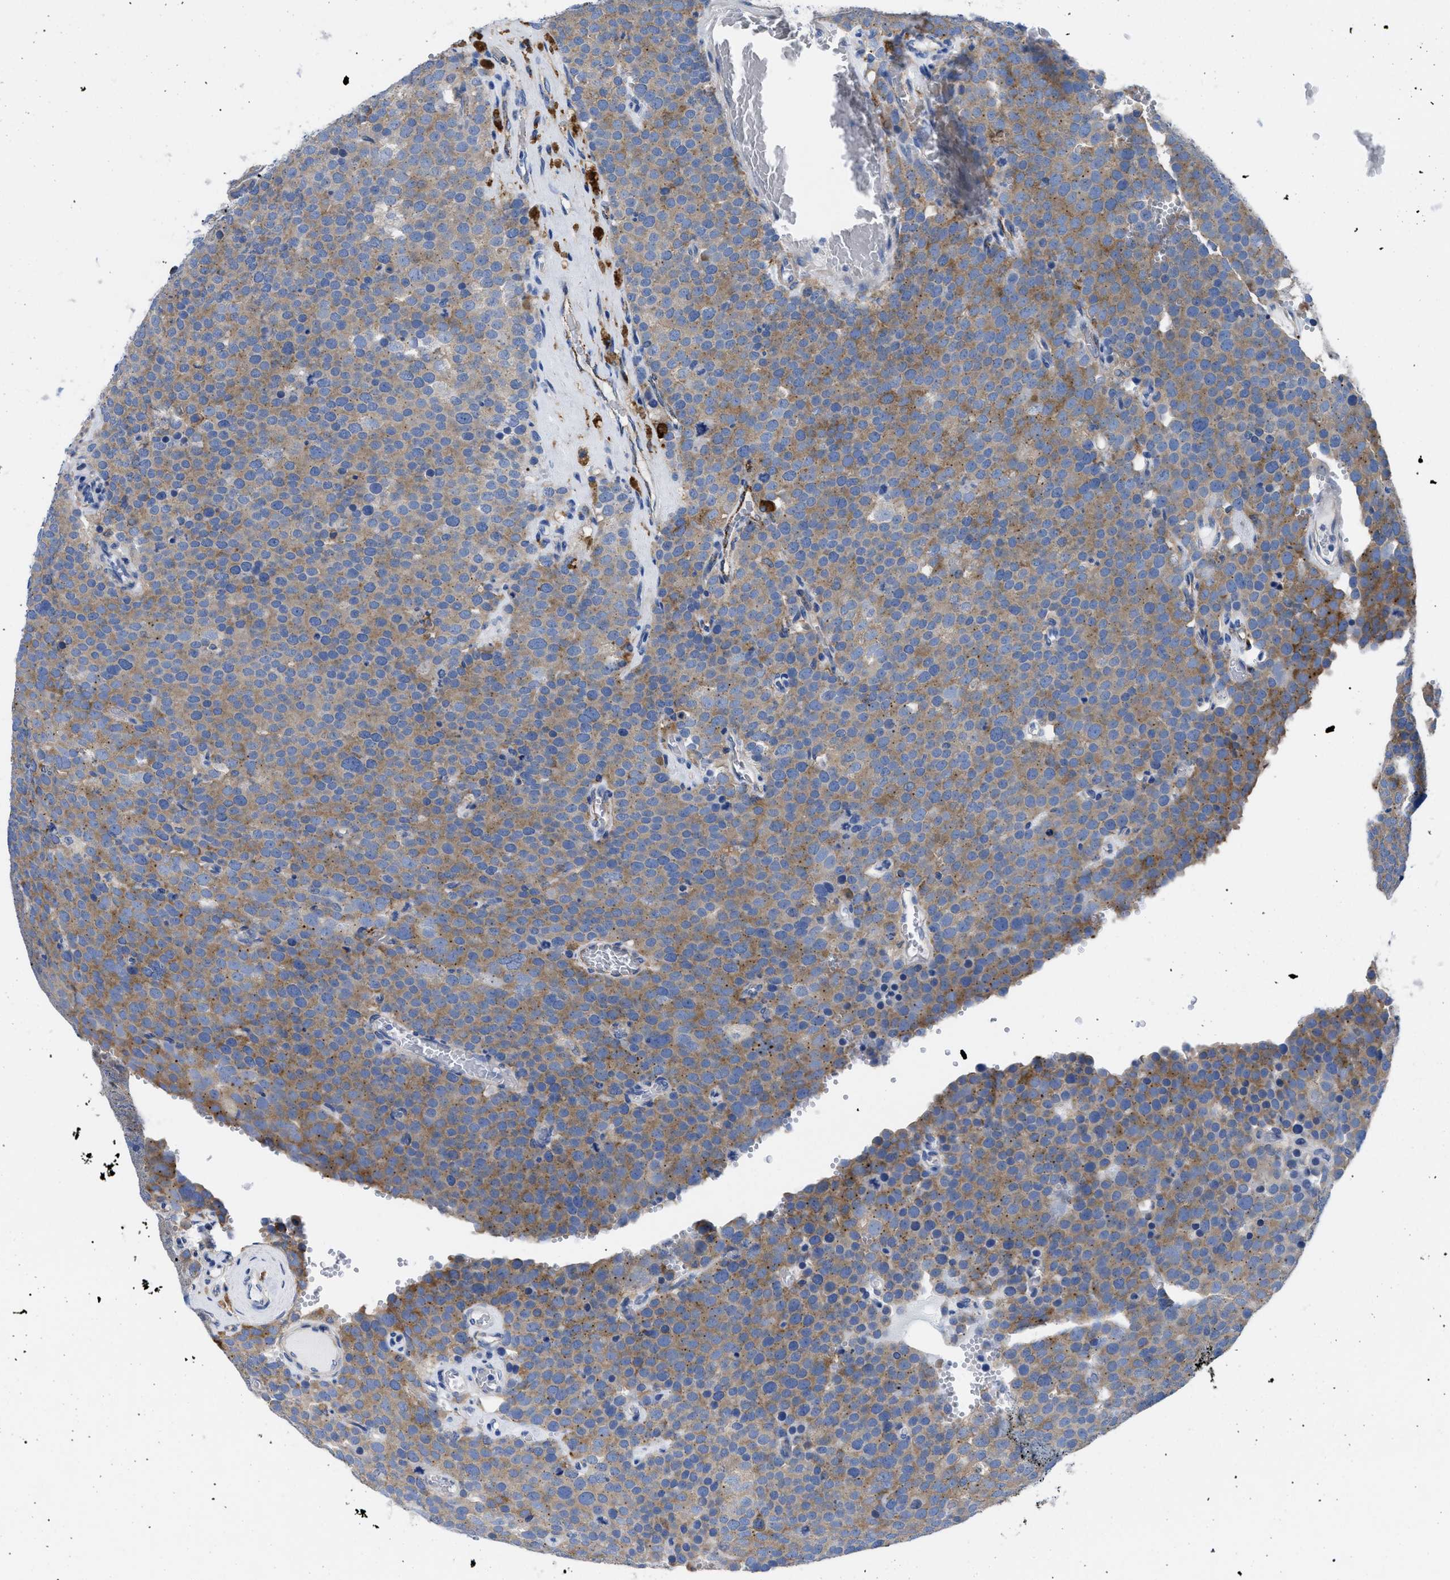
{"staining": {"intensity": "moderate", "quantity": ">75%", "location": "cytoplasmic/membranous"}, "tissue": "testis cancer", "cell_type": "Tumor cells", "image_type": "cancer", "snomed": [{"axis": "morphology", "description": "Normal tissue, NOS"}, {"axis": "morphology", "description": "Seminoma, NOS"}, {"axis": "topography", "description": "Testis"}], "caption": "Approximately >75% of tumor cells in human seminoma (testis) demonstrate moderate cytoplasmic/membranous protein staining as visualized by brown immunohistochemical staining.", "gene": "HLA-DPA1", "patient": {"sex": "male", "age": 71}}